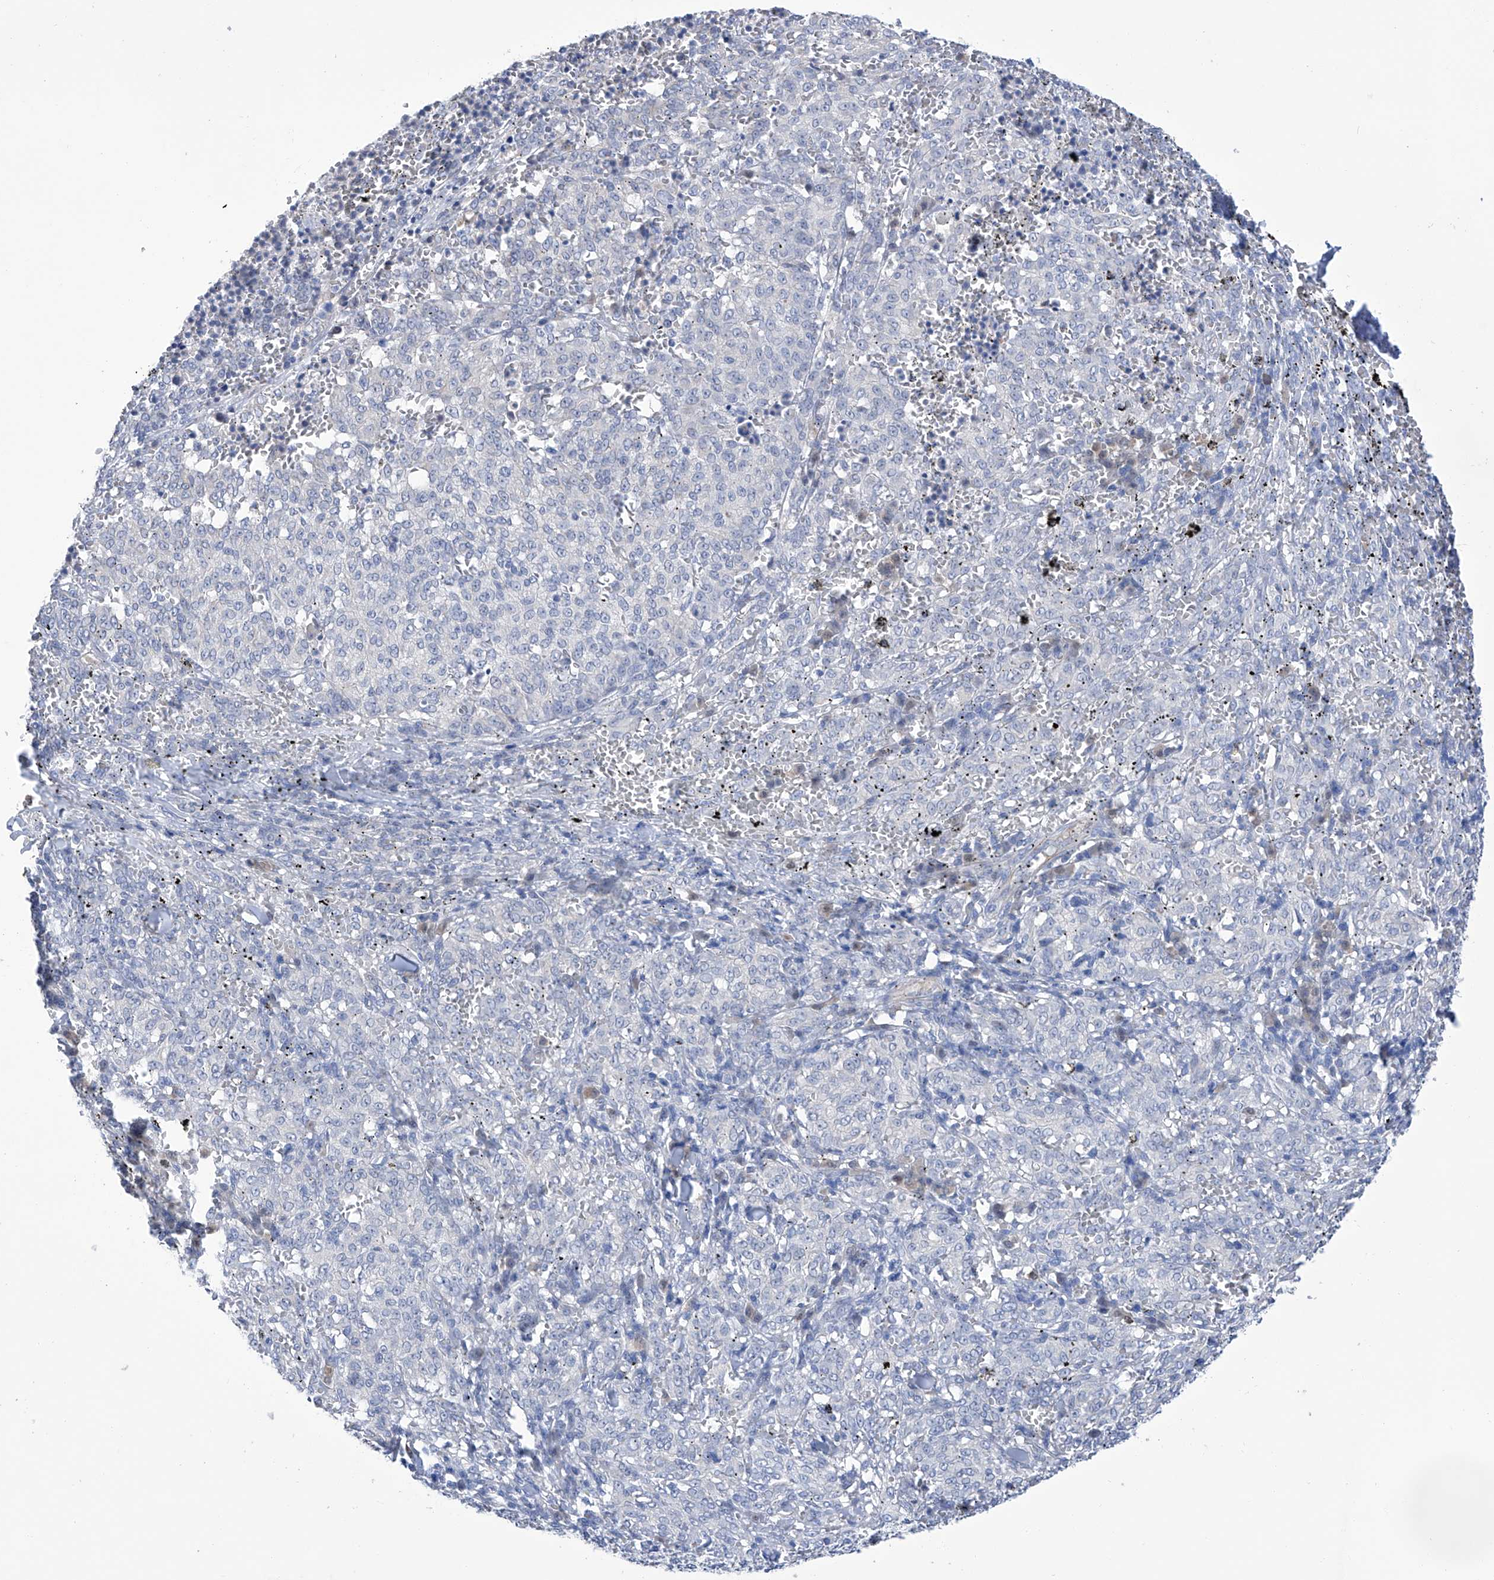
{"staining": {"intensity": "negative", "quantity": "none", "location": "none"}, "tissue": "melanoma", "cell_type": "Tumor cells", "image_type": "cancer", "snomed": [{"axis": "morphology", "description": "Malignant melanoma, NOS"}, {"axis": "topography", "description": "Skin"}], "caption": "This histopathology image is of melanoma stained with immunohistochemistry to label a protein in brown with the nuclei are counter-stained blue. There is no staining in tumor cells.", "gene": "PGM3", "patient": {"sex": "female", "age": 72}}